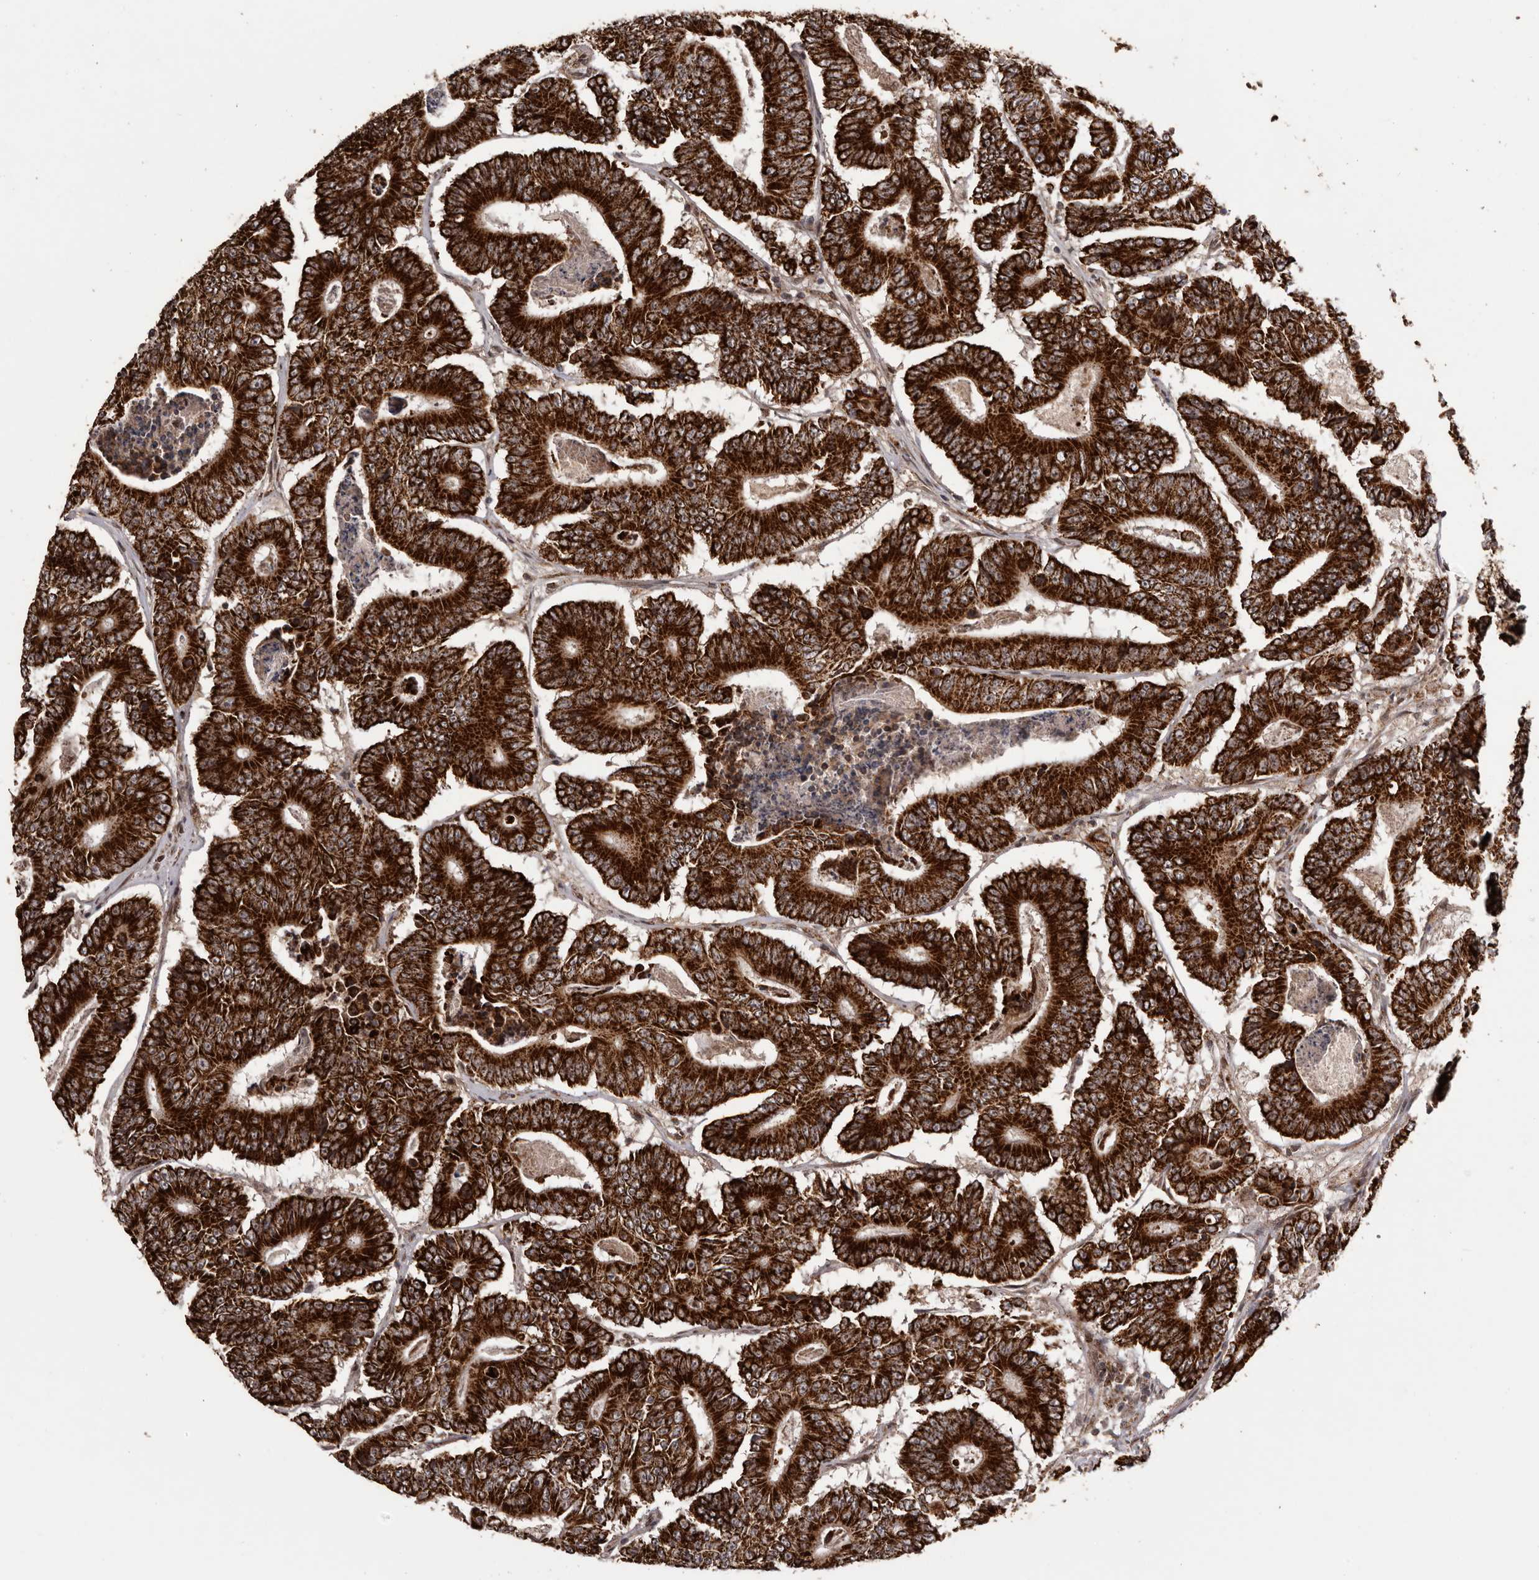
{"staining": {"intensity": "strong", "quantity": ">75%", "location": "cytoplasmic/membranous"}, "tissue": "colorectal cancer", "cell_type": "Tumor cells", "image_type": "cancer", "snomed": [{"axis": "morphology", "description": "Adenocarcinoma, NOS"}, {"axis": "topography", "description": "Colon"}], "caption": "Brown immunohistochemical staining in adenocarcinoma (colorectal) exhibits strong cytoplasmic/membranous expression in about >75% of tumor cells.", "gene": "CHRM2", "patient": {"sex": "male", "age": 83}}